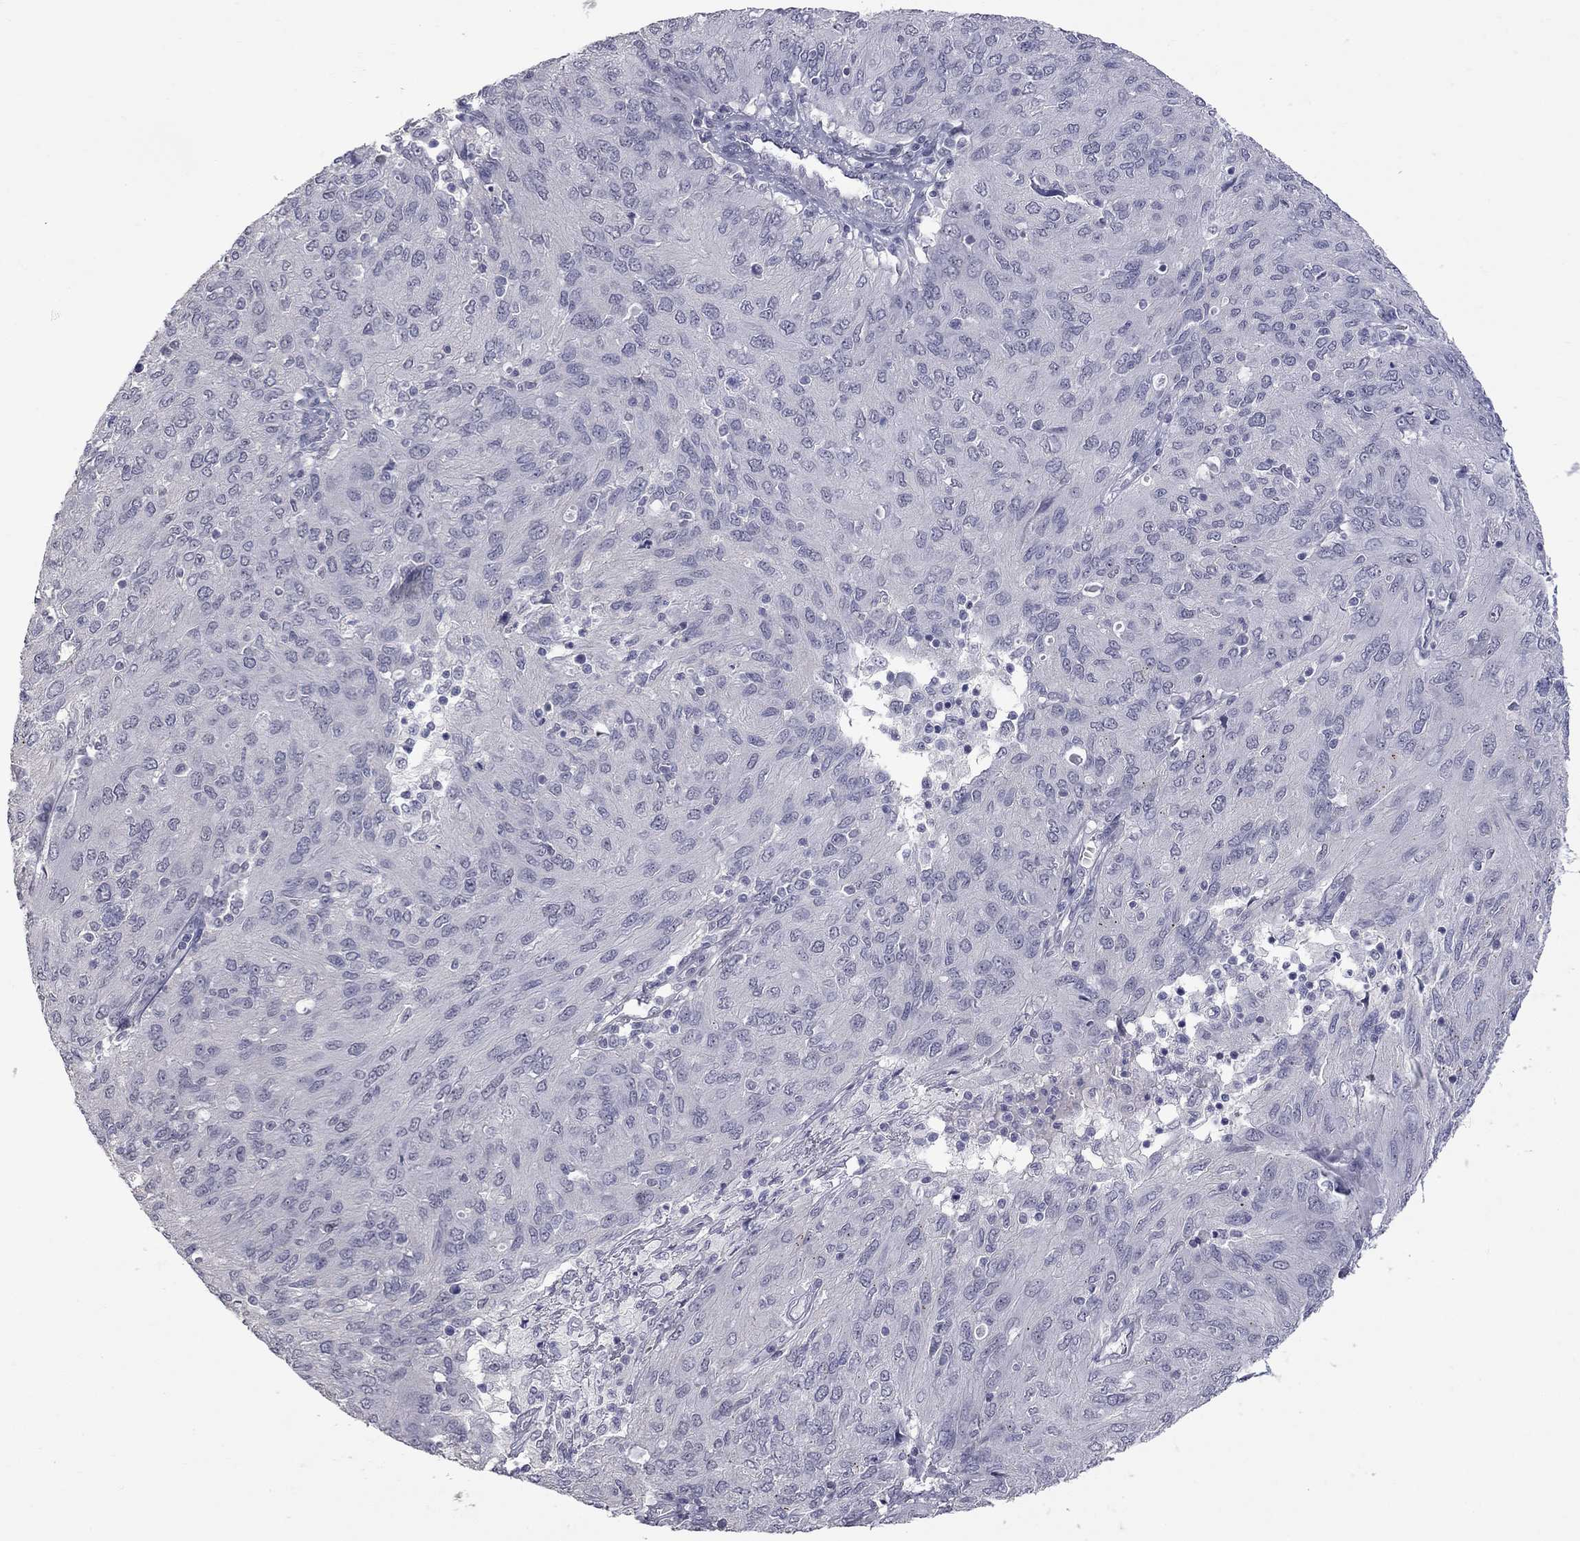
{"staining": {"intensity": "negative", "quantity": "none", "location": "none"}, "tissue": "ovarian cancer", "cell_type": "Tumor cells", "image_type": "cancer", "snomed": [{"axis": "morphology", "description": "Carcinoma, endometroid"}, {"axis": "topography", "description": "Ovary"}], "caption": "Tumor cells are negative for brown protein staining in ovarian cancer (endometroid carcinoma).", "gene": "GSG1L", "patient": {"sex": "female", "age": 50}}